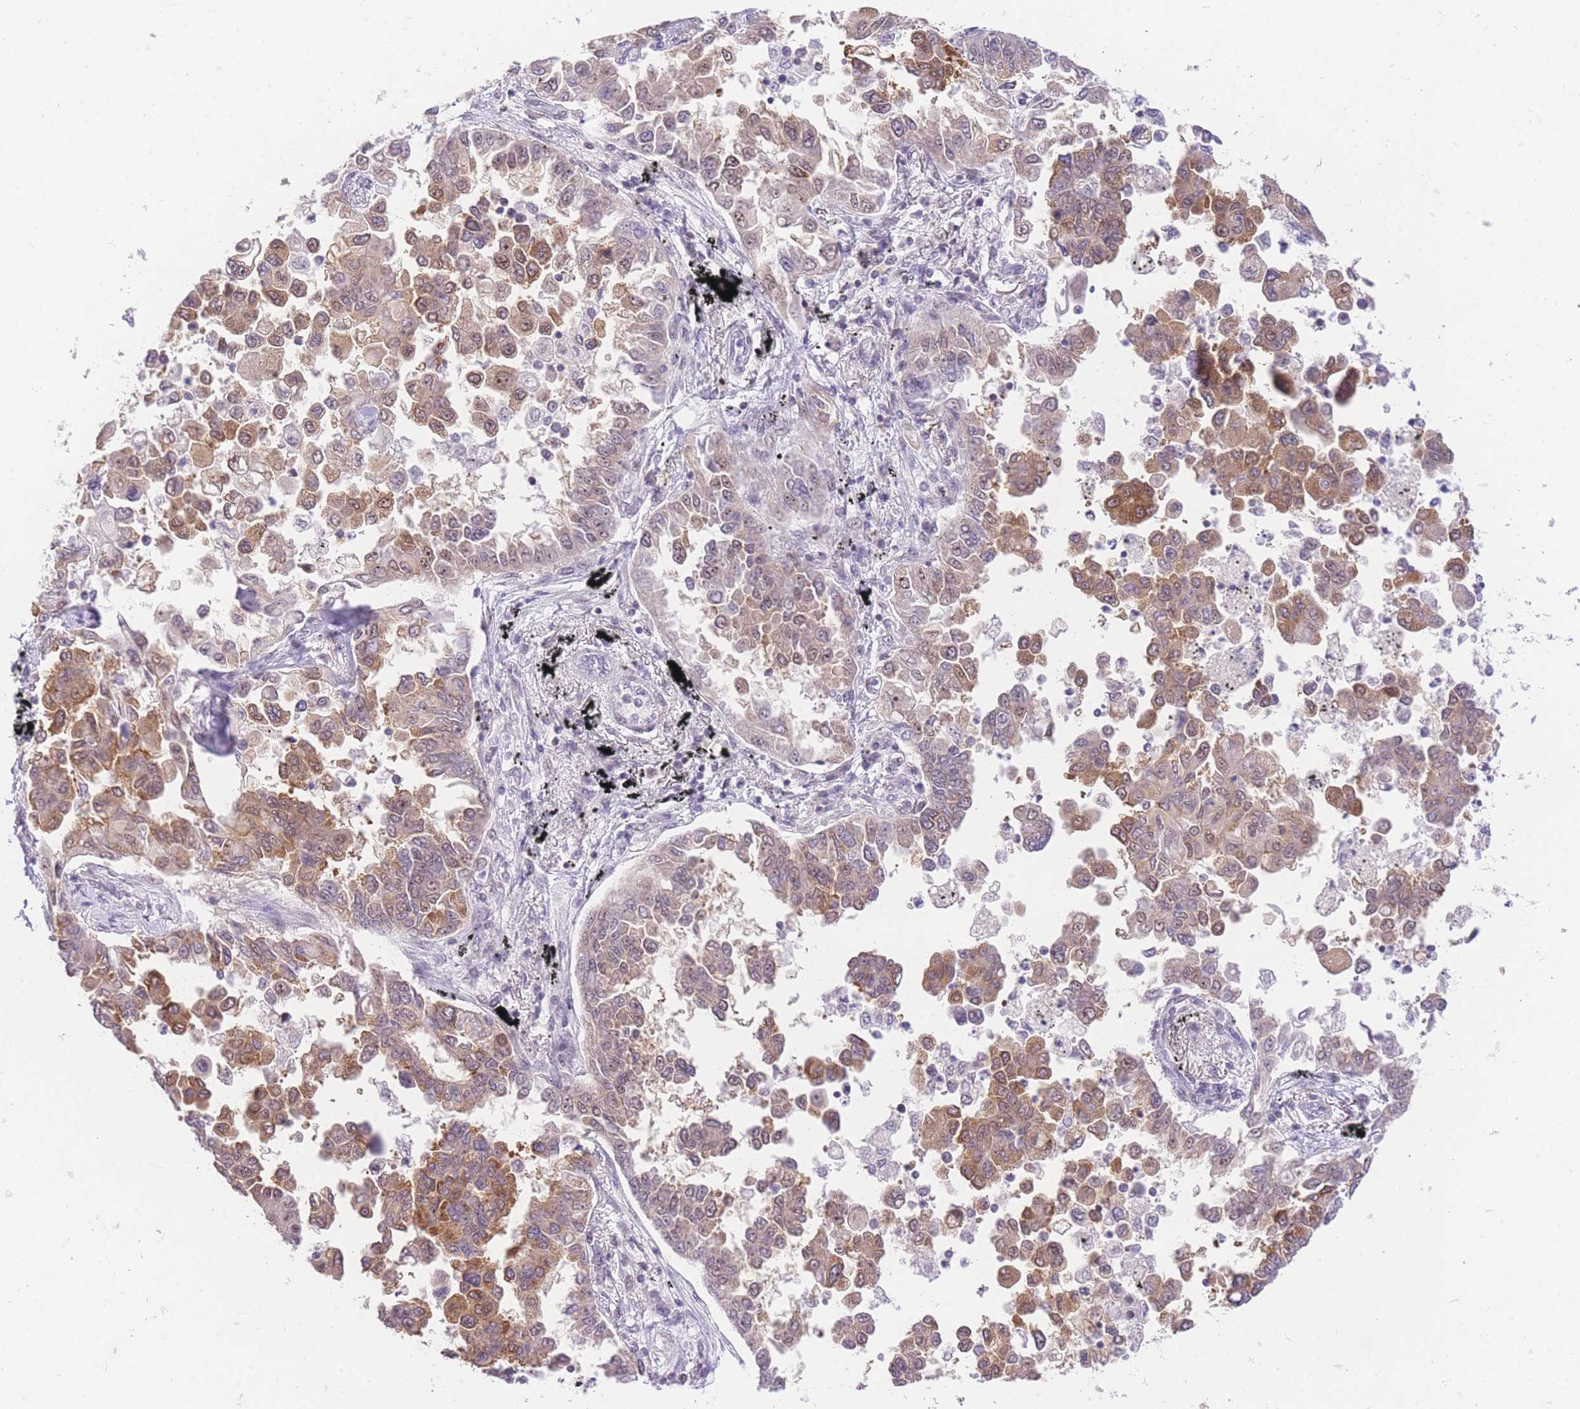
{"staining": {"intensity": "moderate", "quantity": ">75%", "location": "cytoplasmic/membranous"}, "tissue": "lung cancer", "cell_type": "Tumor cells", "image_type": "cancer", "snomed": [{"axis": "morphology", "description": "Adenocarcinoma, NOS"}, {"axis": "topography", "description": "Lung"}], "caption": "Human lung adenocarcinoma stained with a protein marker shows moderate staining in tumor cells.", "gene": "STK39", "patient": {"sex": "female", "age": 67}}